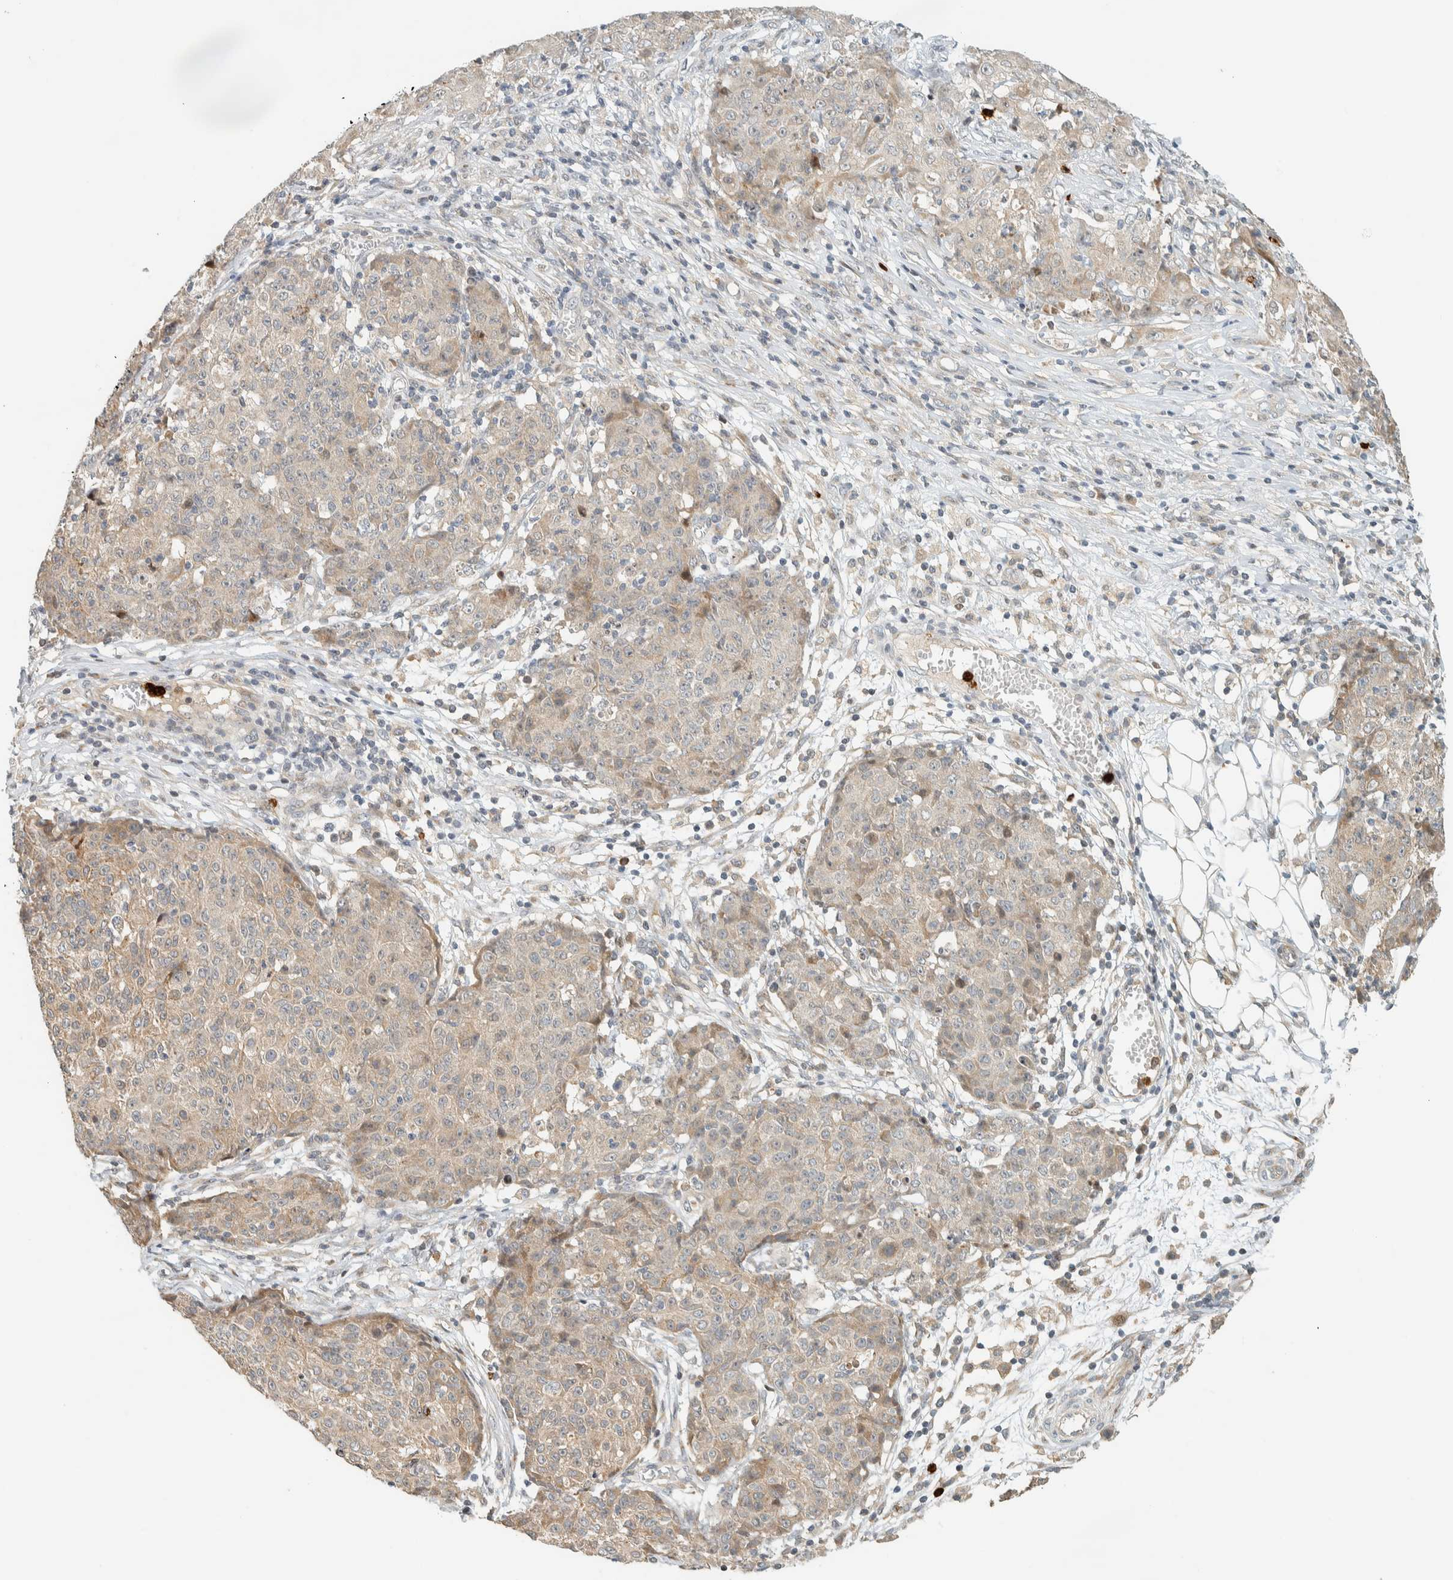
{"staining": {"intensity": "weak", "quantity": "<25%", "location": "cytoplasmic/membranous"}, "tissue": "ovarian cancer", "cell_type": "Tumor cells", "image_type": "cancer", "snomed": [{"axis": "morphology", "description": "Carcinoma, endometroid"}, {"axis": "topography", "description": "Ovary"}], "caption": "An IHC image of ovarian cancer (endometroid carcinoma) is shown. There is no staining in tumor cells of ovarian cancer (endometroid carcinoma). (Brightfield microscopy of DAB immunohistochemistry at high magnification).", "gene": "CCDC171", "patient": {"sex": "female", "age": 42}}